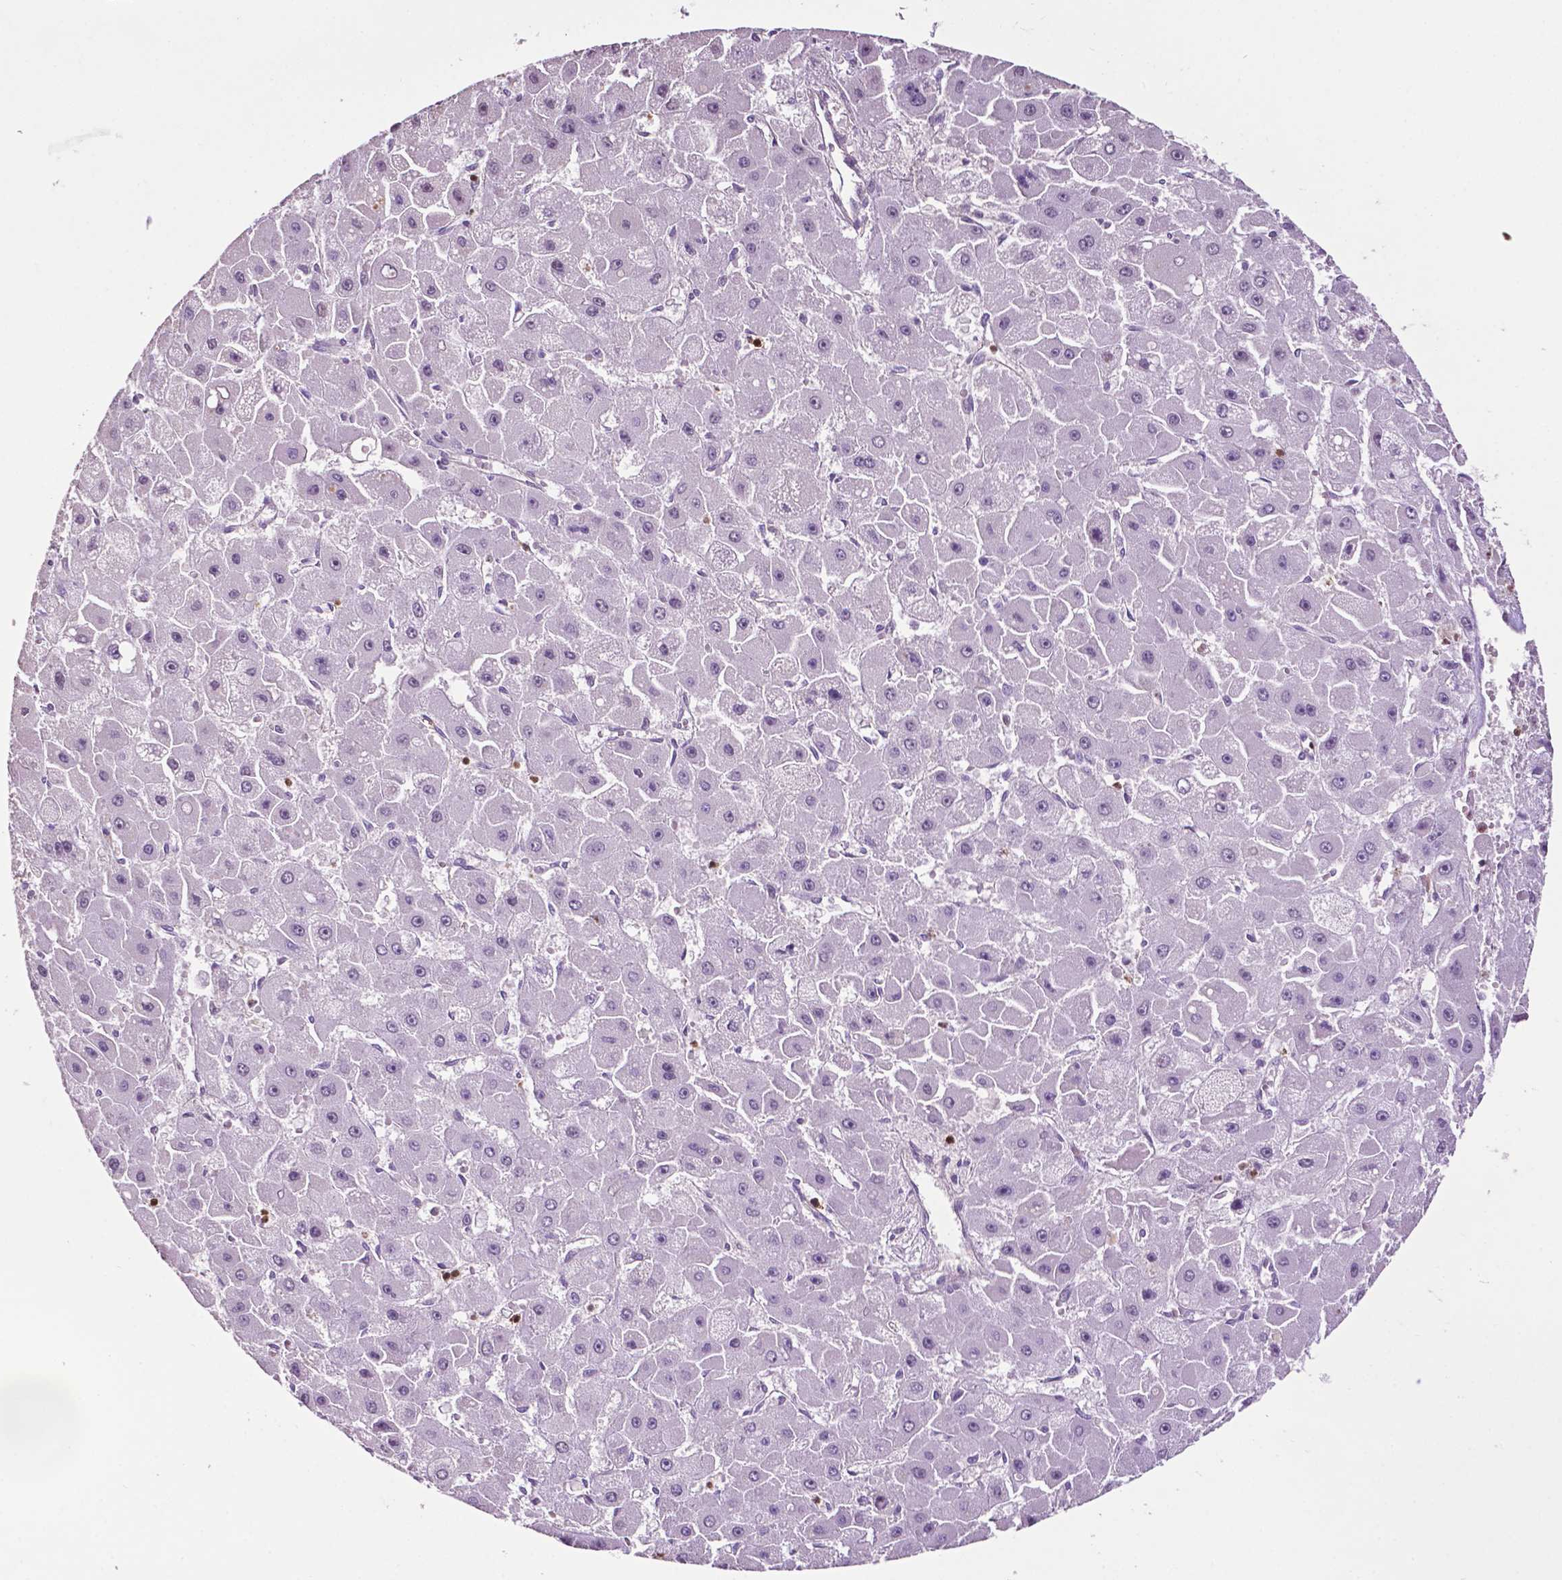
{"staining": {"intensity": "negative", "quantity": "none", "location": "none"}, "tissue": "liver cancer", "cell_type": "Tumor cells", "image_type": "cancer", "snomed": [{"axis": "morphology", "description": "Carcinoma, Hepatocellular, NOS"}, {"axis": "topography", "description": "Liver"}], "caption": "Immunohistochemistry (IHC) image of human liver cancer (hepatocellular carcinoma) stained for a protein (brown), which shows no staining in tumor cells.", "gene": "TBC1D10C", "patient": {"sex": "female", "age": 25}}